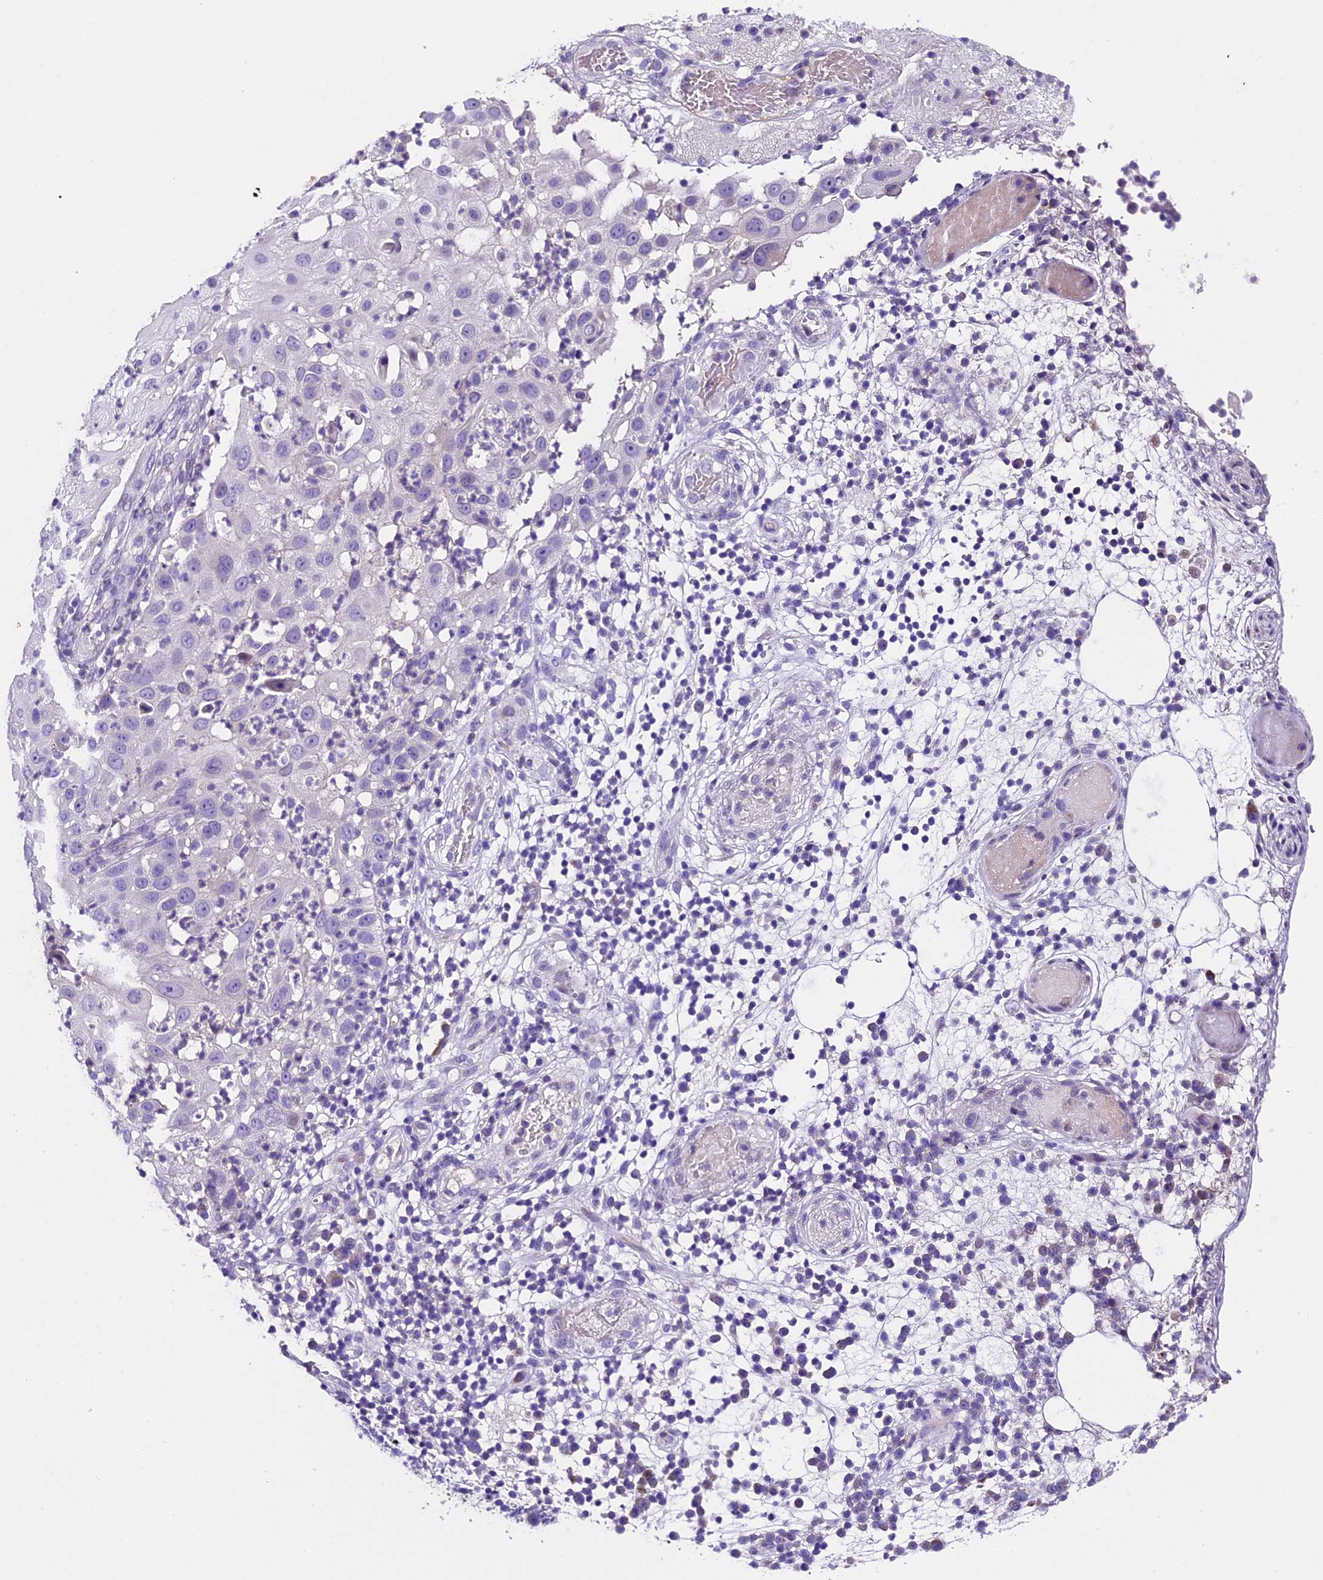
{"staining": {"intensity": "negative", "quantity": "none", "location": "none"}, "tissue": "skin cancer", "cell_type": "Tumor cells", "image_type": "cancer", "snomed": [{"axis": "morphology", "description": "Squamous cell carcinoma, NOS"}, {"axis": "topography", "description": "Skin"}], "caption": "The image reveals no staining of tumor cells in skin cancer. (Stains: DAB immunohistochemistry (IHC) with hematoxylin counter stain, Microscopy: brightfield microscopy at high magnification).", "gene": "IFT140", "patient": {"sex": "female", "age": 44}}